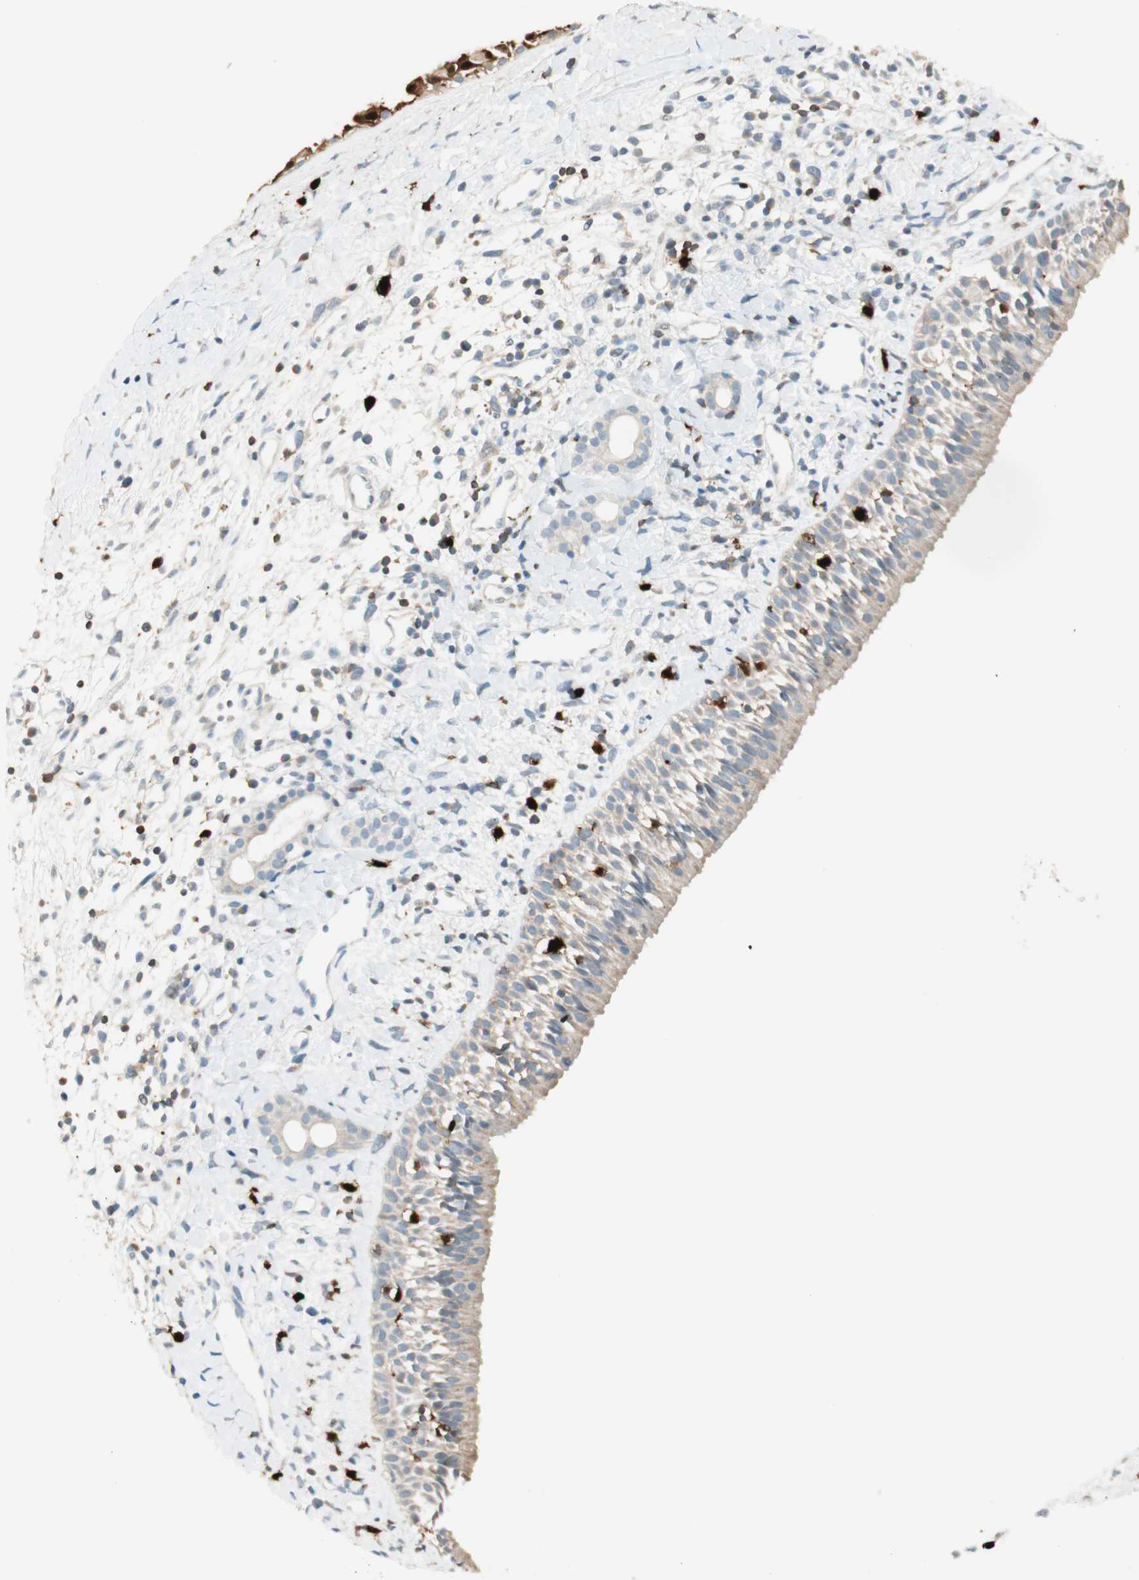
{"staining": {"intensity": "weak", "quantity": "25%-75%", "location": "cytoplasmic/membranous"}, "tissue": "nasopharynx", "cell_type": "Respiratory epithelial cells", "image_type": "normal", "snomed": [{"axis": "morphology", "description": "Normal tissue, NOS"}, {"axis": "topography", "description": "Nasopharynx"}], "caption": "About 25%-75% of respiratory epithelial cells in normal nasopharynx demonstrate weak cytoplasmic/membranous protein staining as visualized by brown immunohistochemical staining.", "gene": "HPGD", "patient": {"sex": "male", "age": 22}}